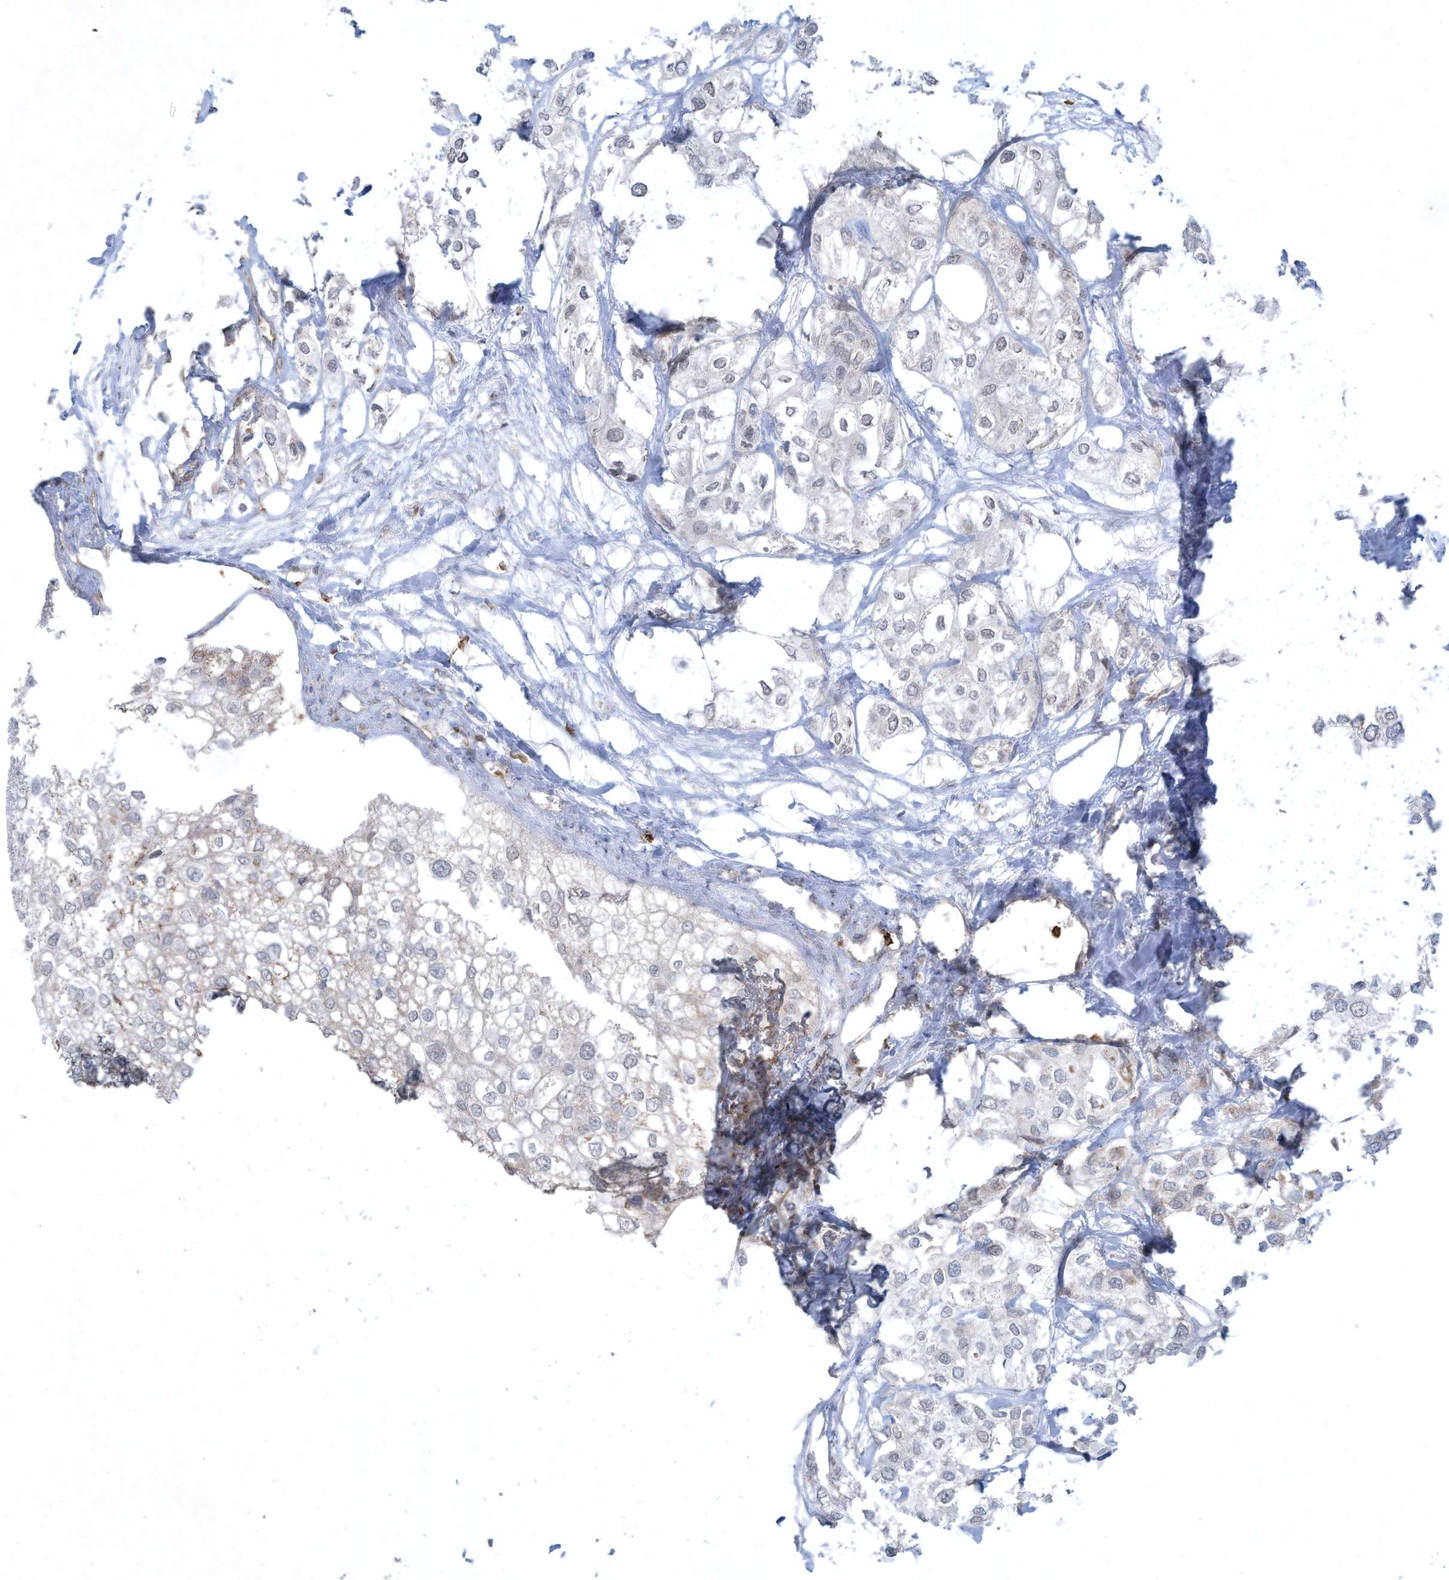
{"staining": {"intensity": "negative", "quantity": "none", "location": "none"}, "tissue": "urothelial cancer", "cell_type": "Tumor cells", "image_type": "cancer", "snomed": [{"axis": "morphology", "description": "Urothelial carcinoma, High grade"}, {"axis": "topography", "description": "Urinary bladder"}], "caption": "Immunohistochemistry (IHC) of high-grade urothelial carcinoma displays no staining in tumor cells. (Brightfield microscopy of DAB immunohistochemistry (IHC) at high magnification).", "gene": "CHRNA4", "patient": {"sex": "male", "age": 64}}